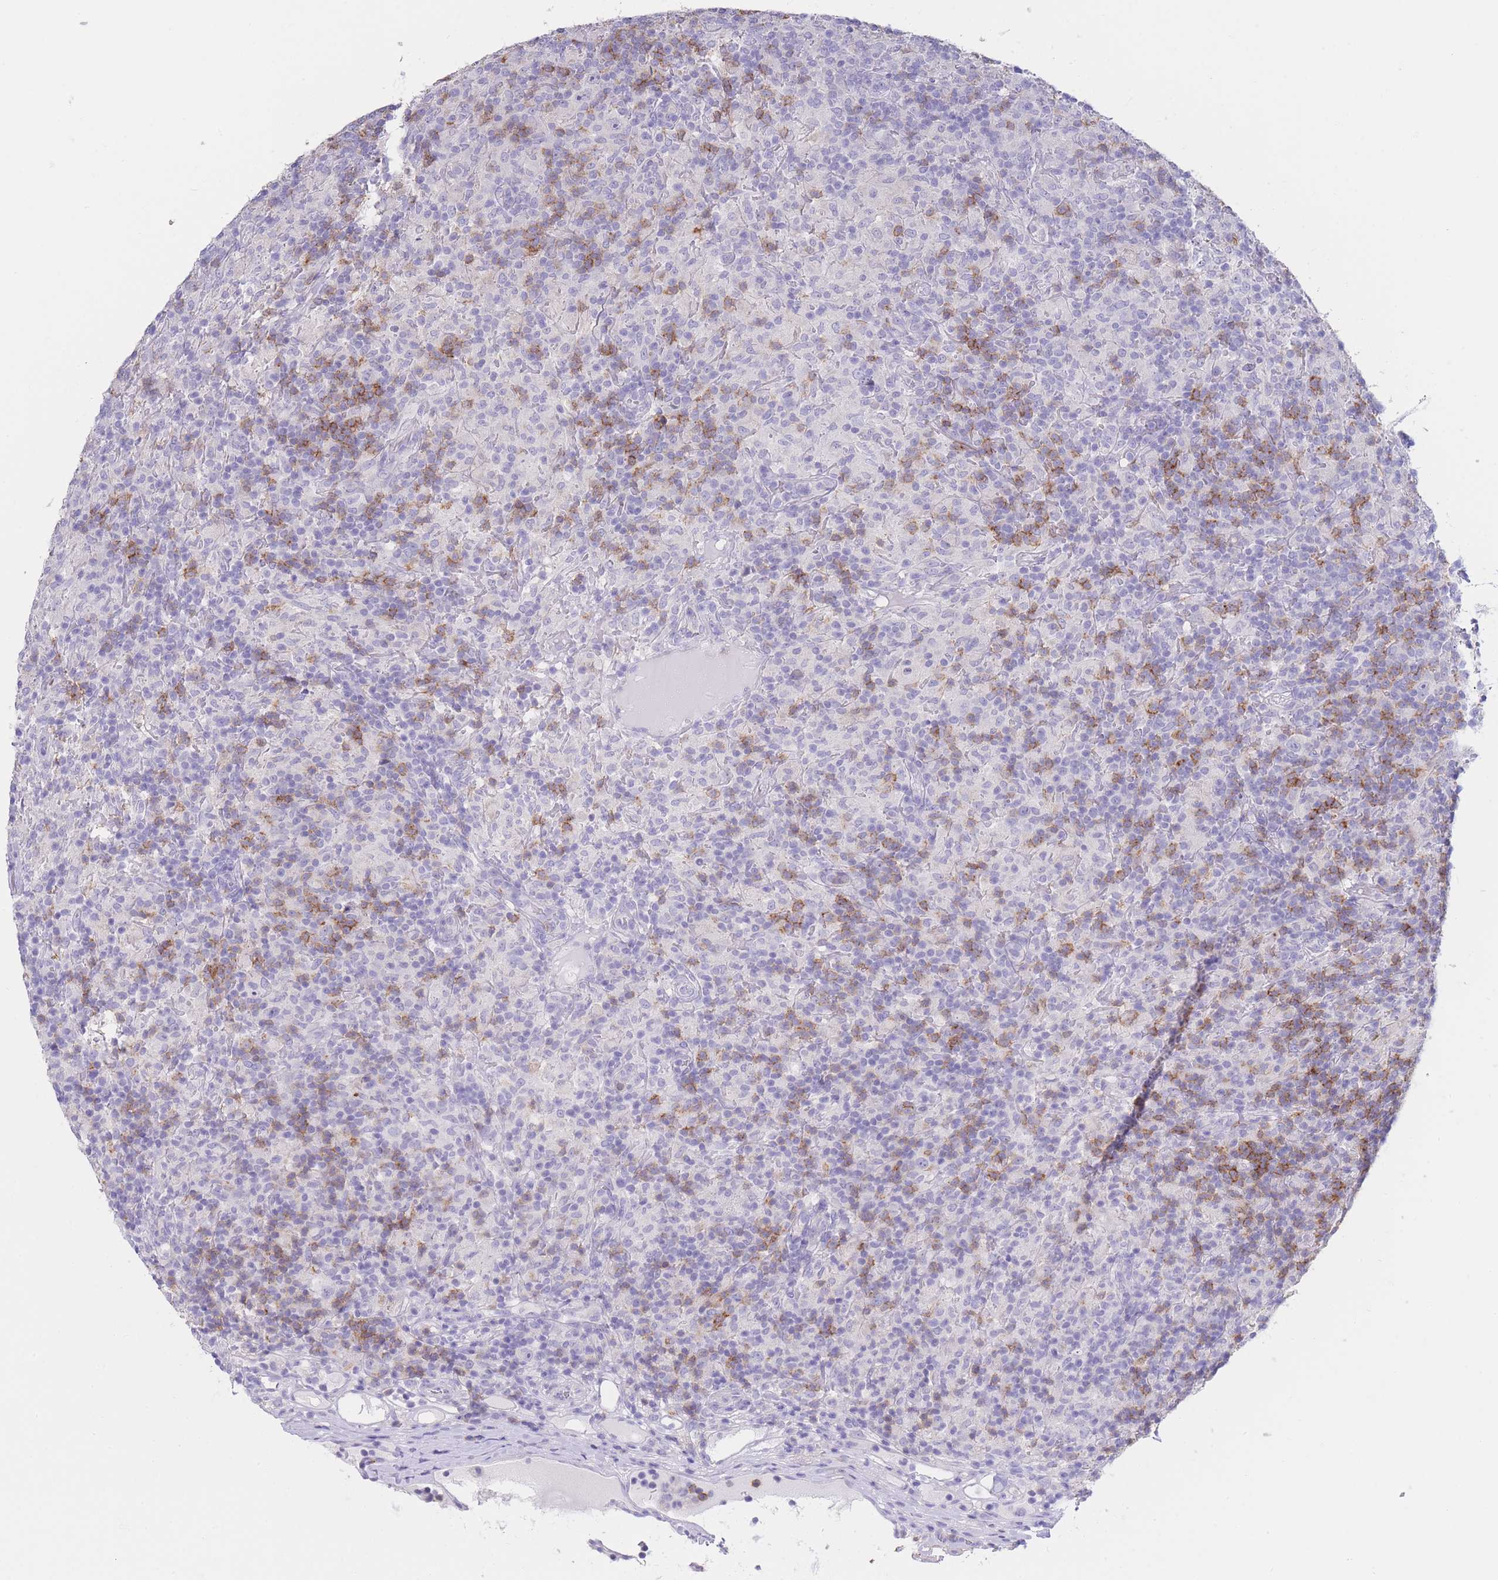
{"staining": {"intensity": "negative", "quantity": "none", "location": "none"}, "tissue": "lymphoma", "cell_type": "Tumor cells", "image_type": "cancer", "snomed": [{"axis": "morphology", "description": "Hodgkin's disease, NOS"}, {"axis": "topography", "description": "Lymph node"}], "caption": "IHC histopathology image of human lymphoma stained for a protein (brown), which exhibits no staining in tumor cells.", "gene": "CD37", "patient": {"sex": "male", "age": 70}}